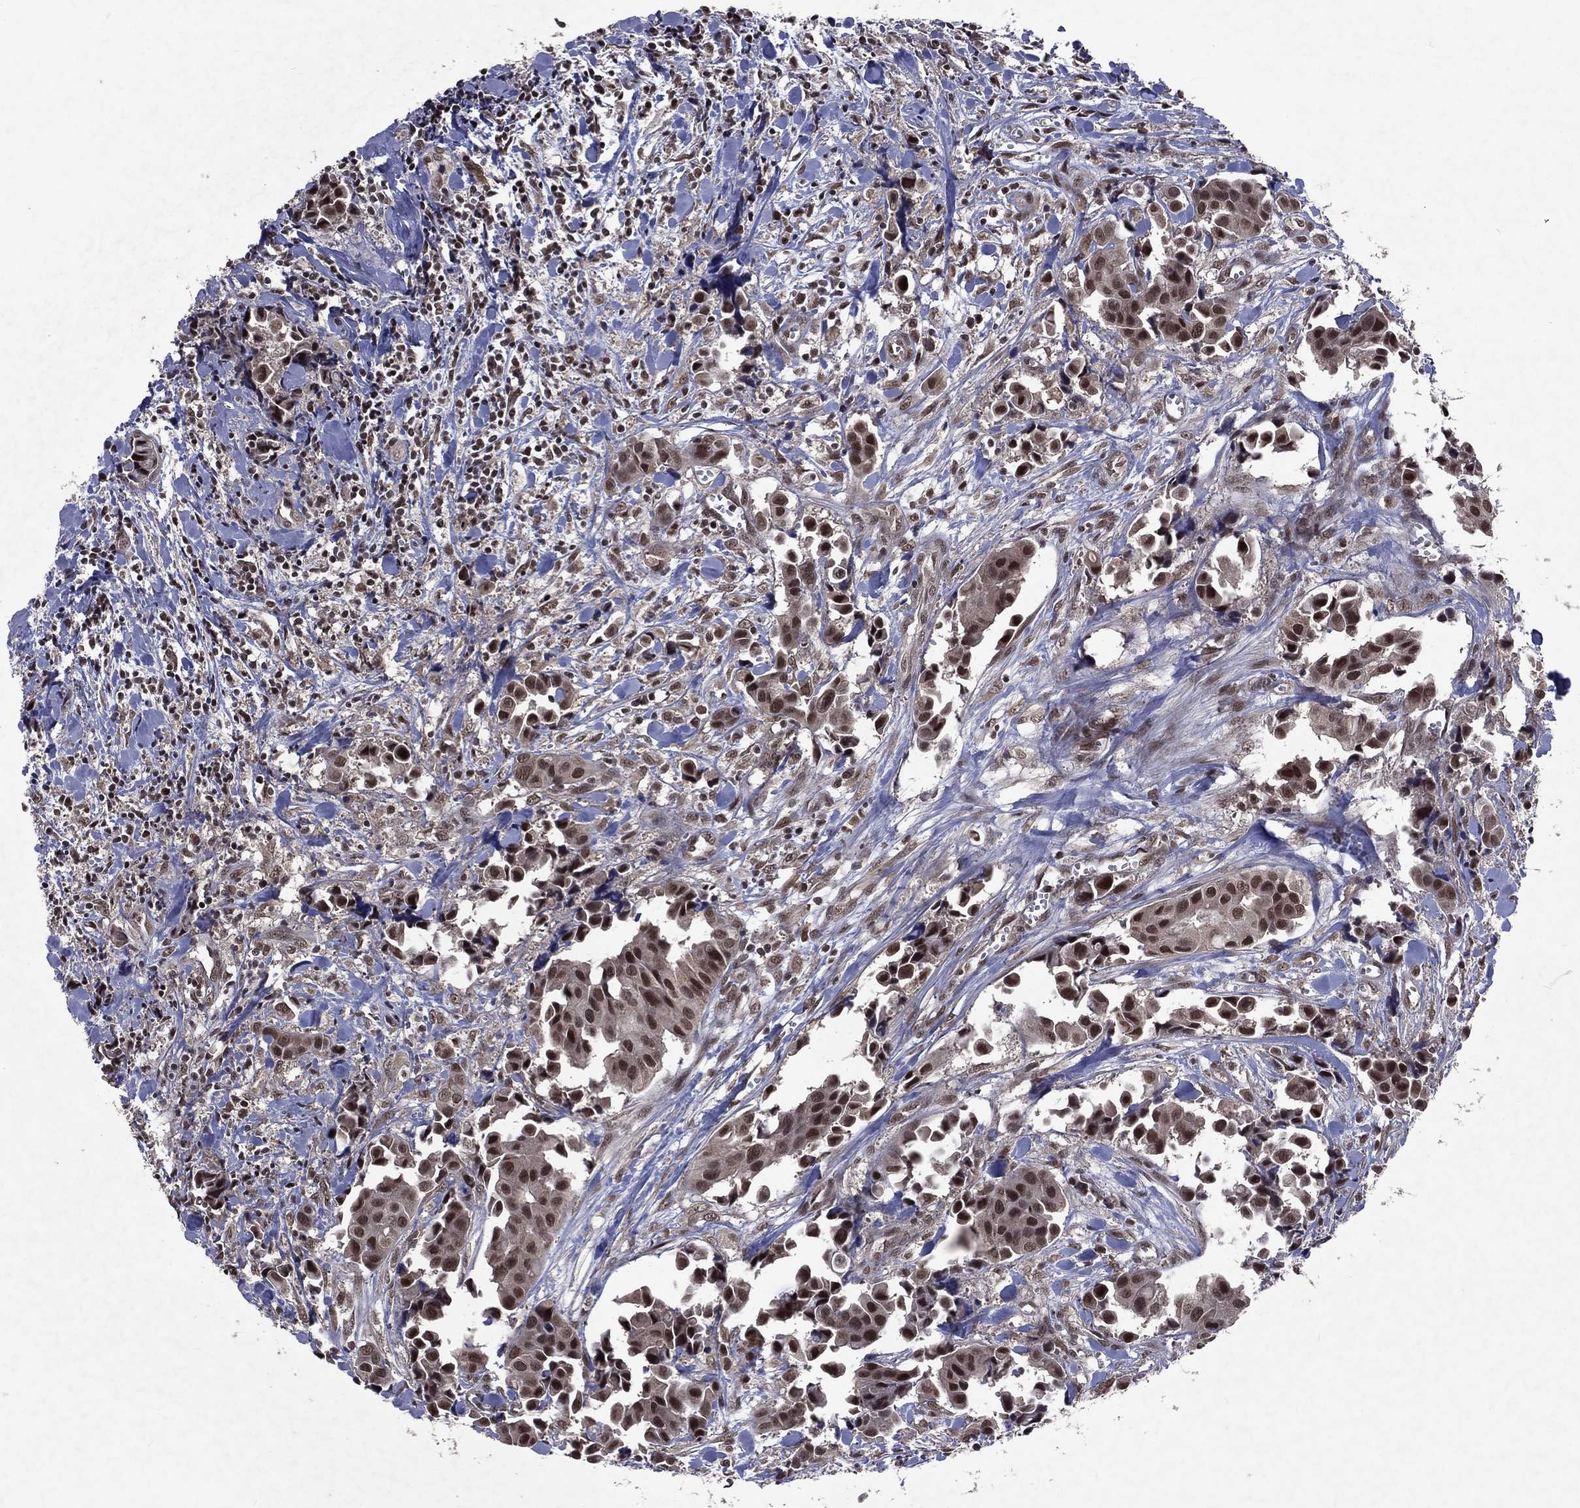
{"staining": {"intensity": "strong", "quantity": ">75%", "location": "nuclear"}, "tissue": "head and neck cancer", "cell_type": "Tumor cells", "image_type": "cancer", "snomed": [{"axis": "morphology", "description": "Adenocarcinoma, NOS"}, {"axis": "topography", "description": "Head-Neck"}], "caption": "Immunohistochemistry photomicrograph of neoplastic tissue: head and neck cancer stained using immunohistochemistry (IHC) shows high levels of strong protein expression localized specifically in the nuclear of tumor cells, appearing as a nuclear brown color.", "gene": "DMAP1", "patient": {"sex": "male", "age": 76}}